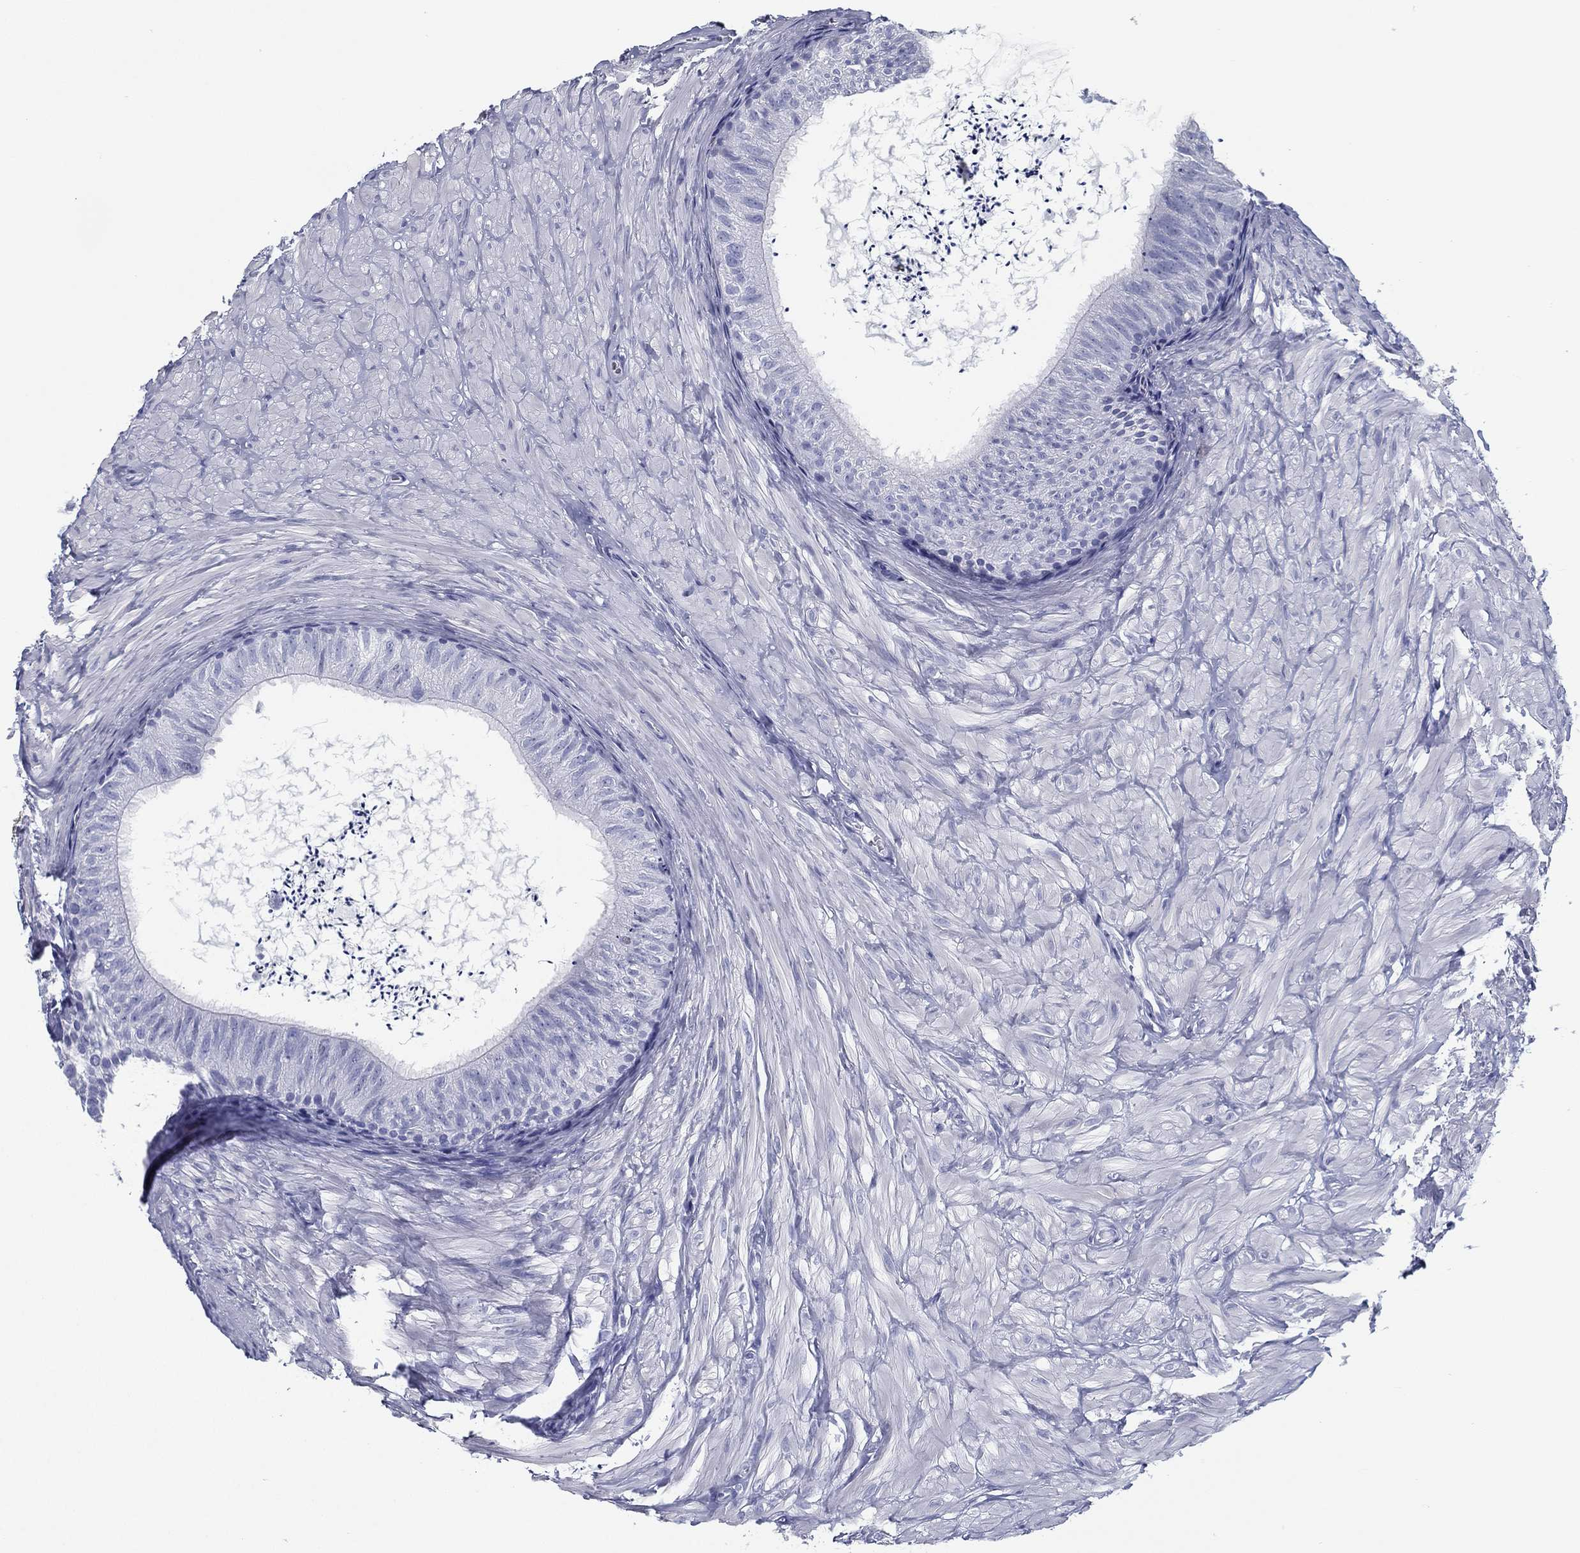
{"staining": {"intensity": "negative", "quantity": "none", "location": "none"}, "tissue": "epididymis", "cell_type": "Glandular cells", "image_type": "normal", "snomed": [{"axis": "morphology", "description": "Normal tissue, NOS"}, {"axis": "topography", "description": "Epididymis"}], "caption": "Glandular cells show no significant positivity in unremarkable epididymis. (DAB immunohistochemistry (IHC) with hematoxylin counter stain).", "gene": "TMEM252", "patient": {"sex": "male", "age": 32}}